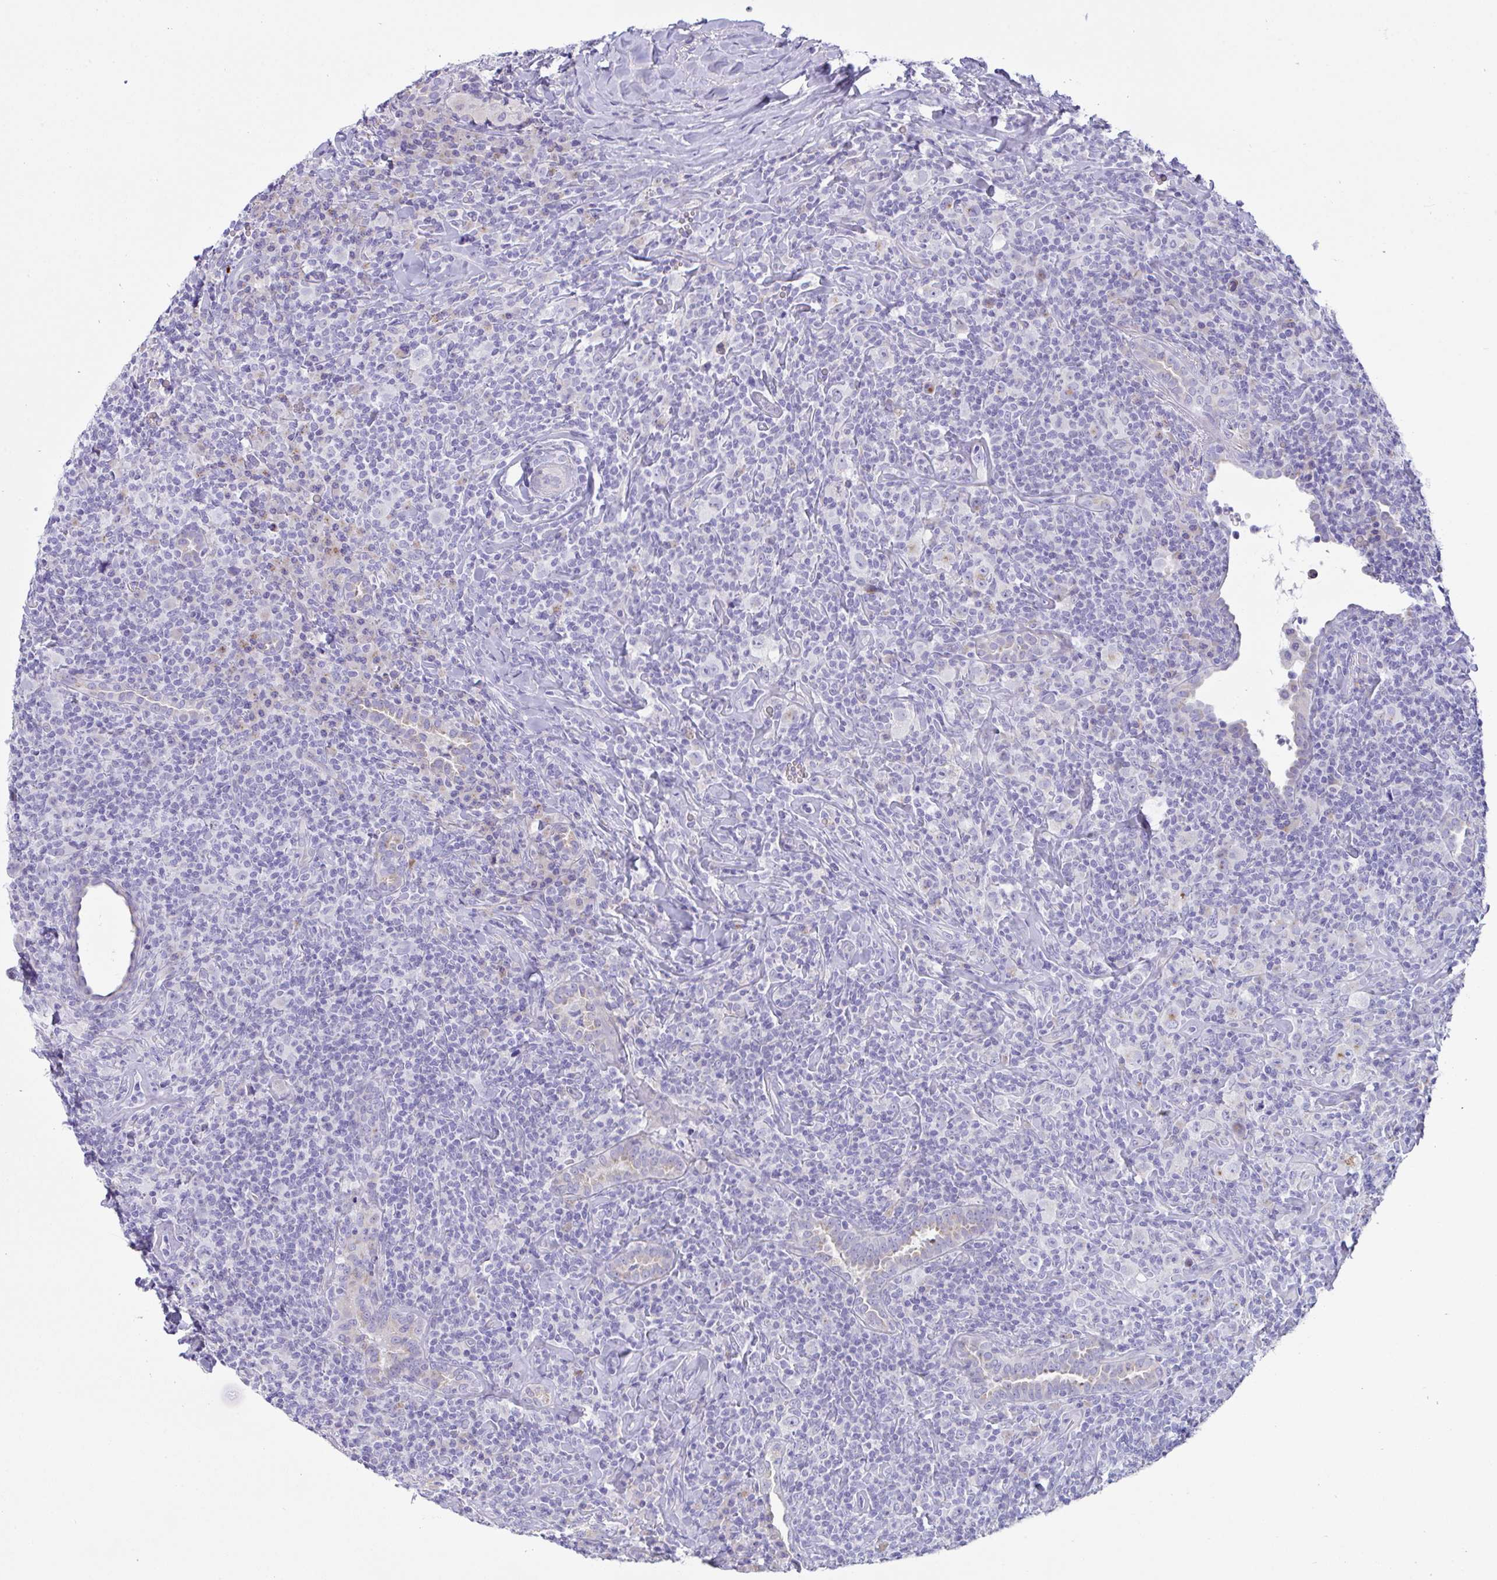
{"staining": {"intensity": "weak", "quantity": "25%-75%", "location": "cytoplasmic/membranous"}, "tissue": "lymphoma", "cell_type": "Tumor cells", "image_type": "cancer", "snomed": [{"axis": "morphology", "description": "Hodgkin's disease, NOS"}, {"axis": "topography", "description": "Lung"}], "caption": "An immunohistochemistry (IHC) micrograph of tumor tissue is shown. Protein staining in brown highlights weak cytoplasmic/membranous positivity in Hodgkin's disease within tumor cells.", "gene": "TMEM106B", "patient": {"sex": "male", "age": 17}}